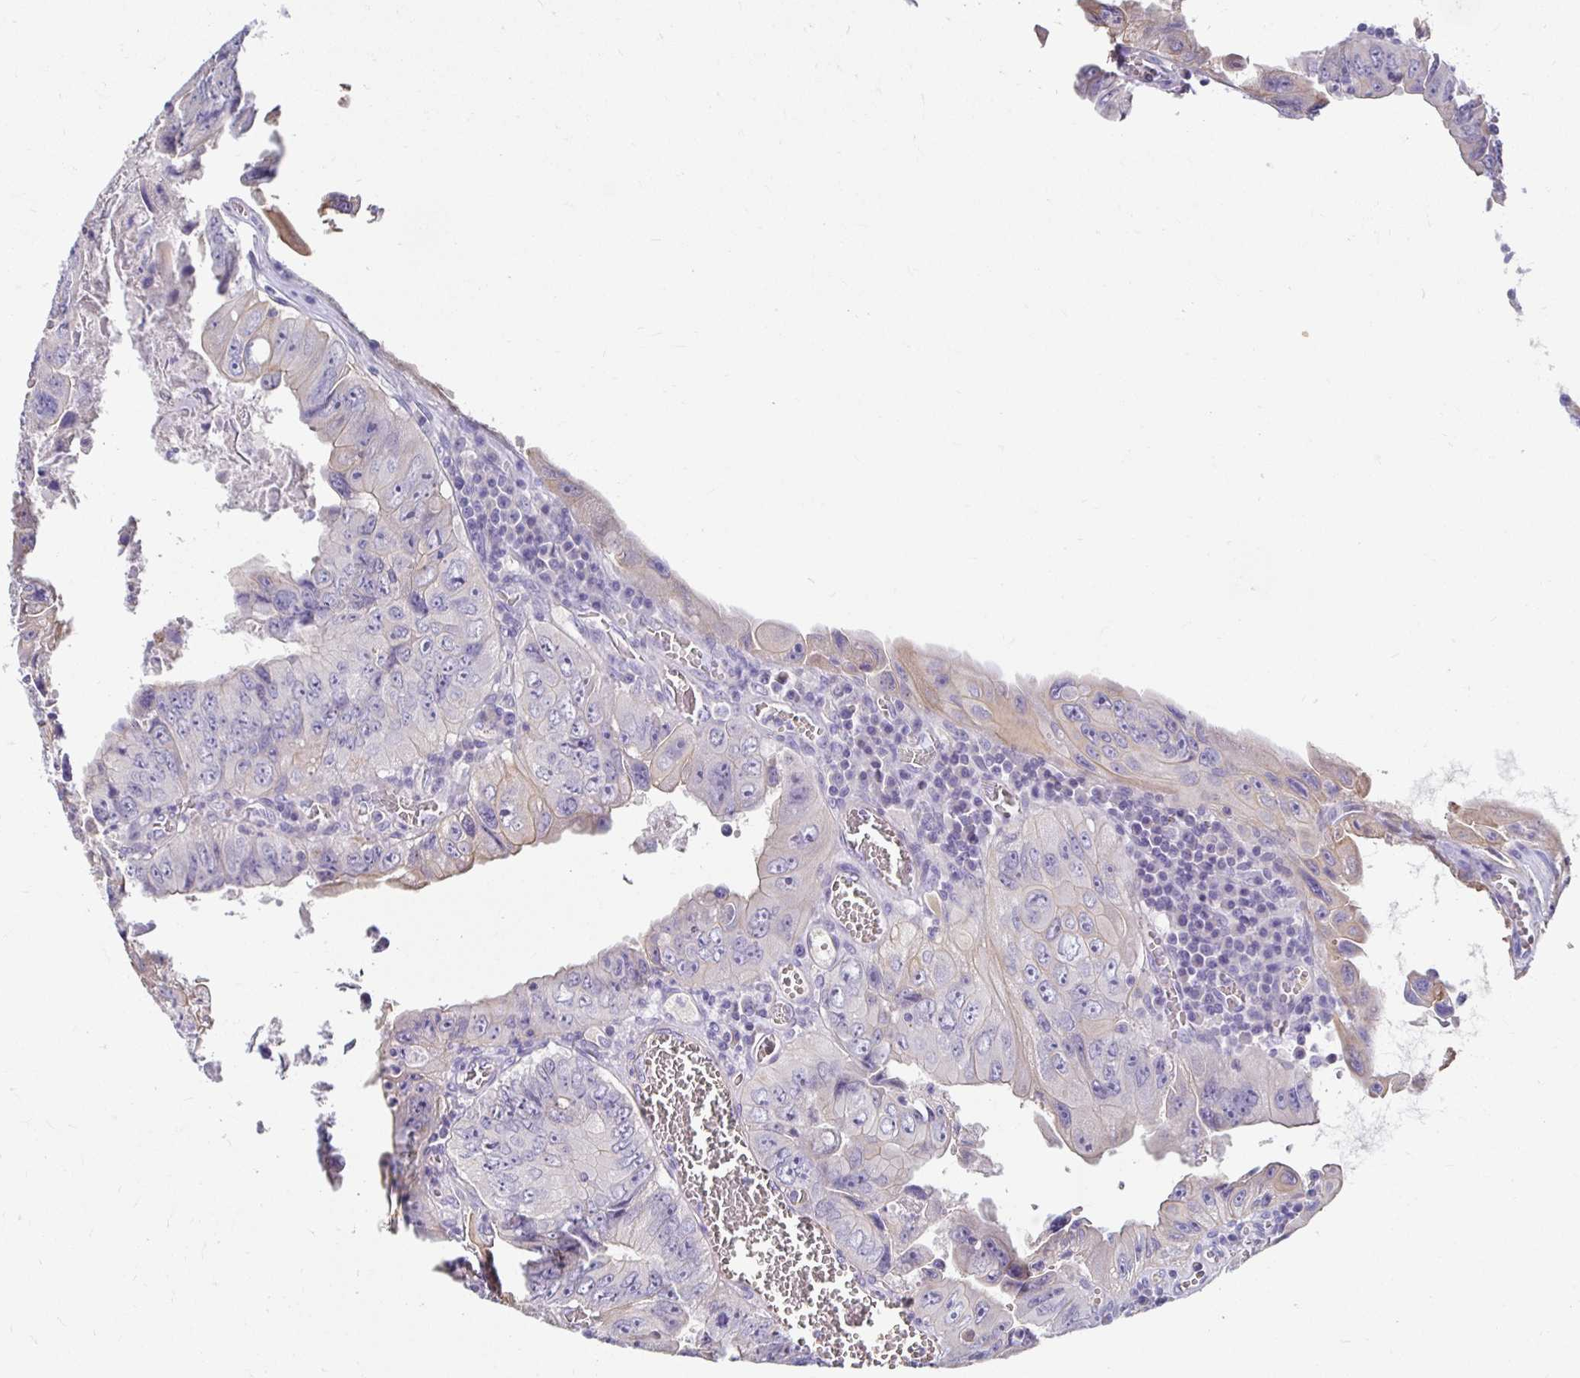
{"staining": {"intensity": "negative", "quantity": "none", "location": "none"}, "tissue": "colorectal cancer", "cell_type": "Tumor cells", "image_type": "cancer", "snomed": [{"axis": "morphology", "description": "Adenocarcinoma, NOS"}, {"axis": "topography", "description": "Colon"}], "caption": "Photomicrograph shows no protein staining in tumor cells of colorectal adenocarcinoma tissue.", "gene": "AKAP6", "patient": {"sex": "female", "age": 84}}